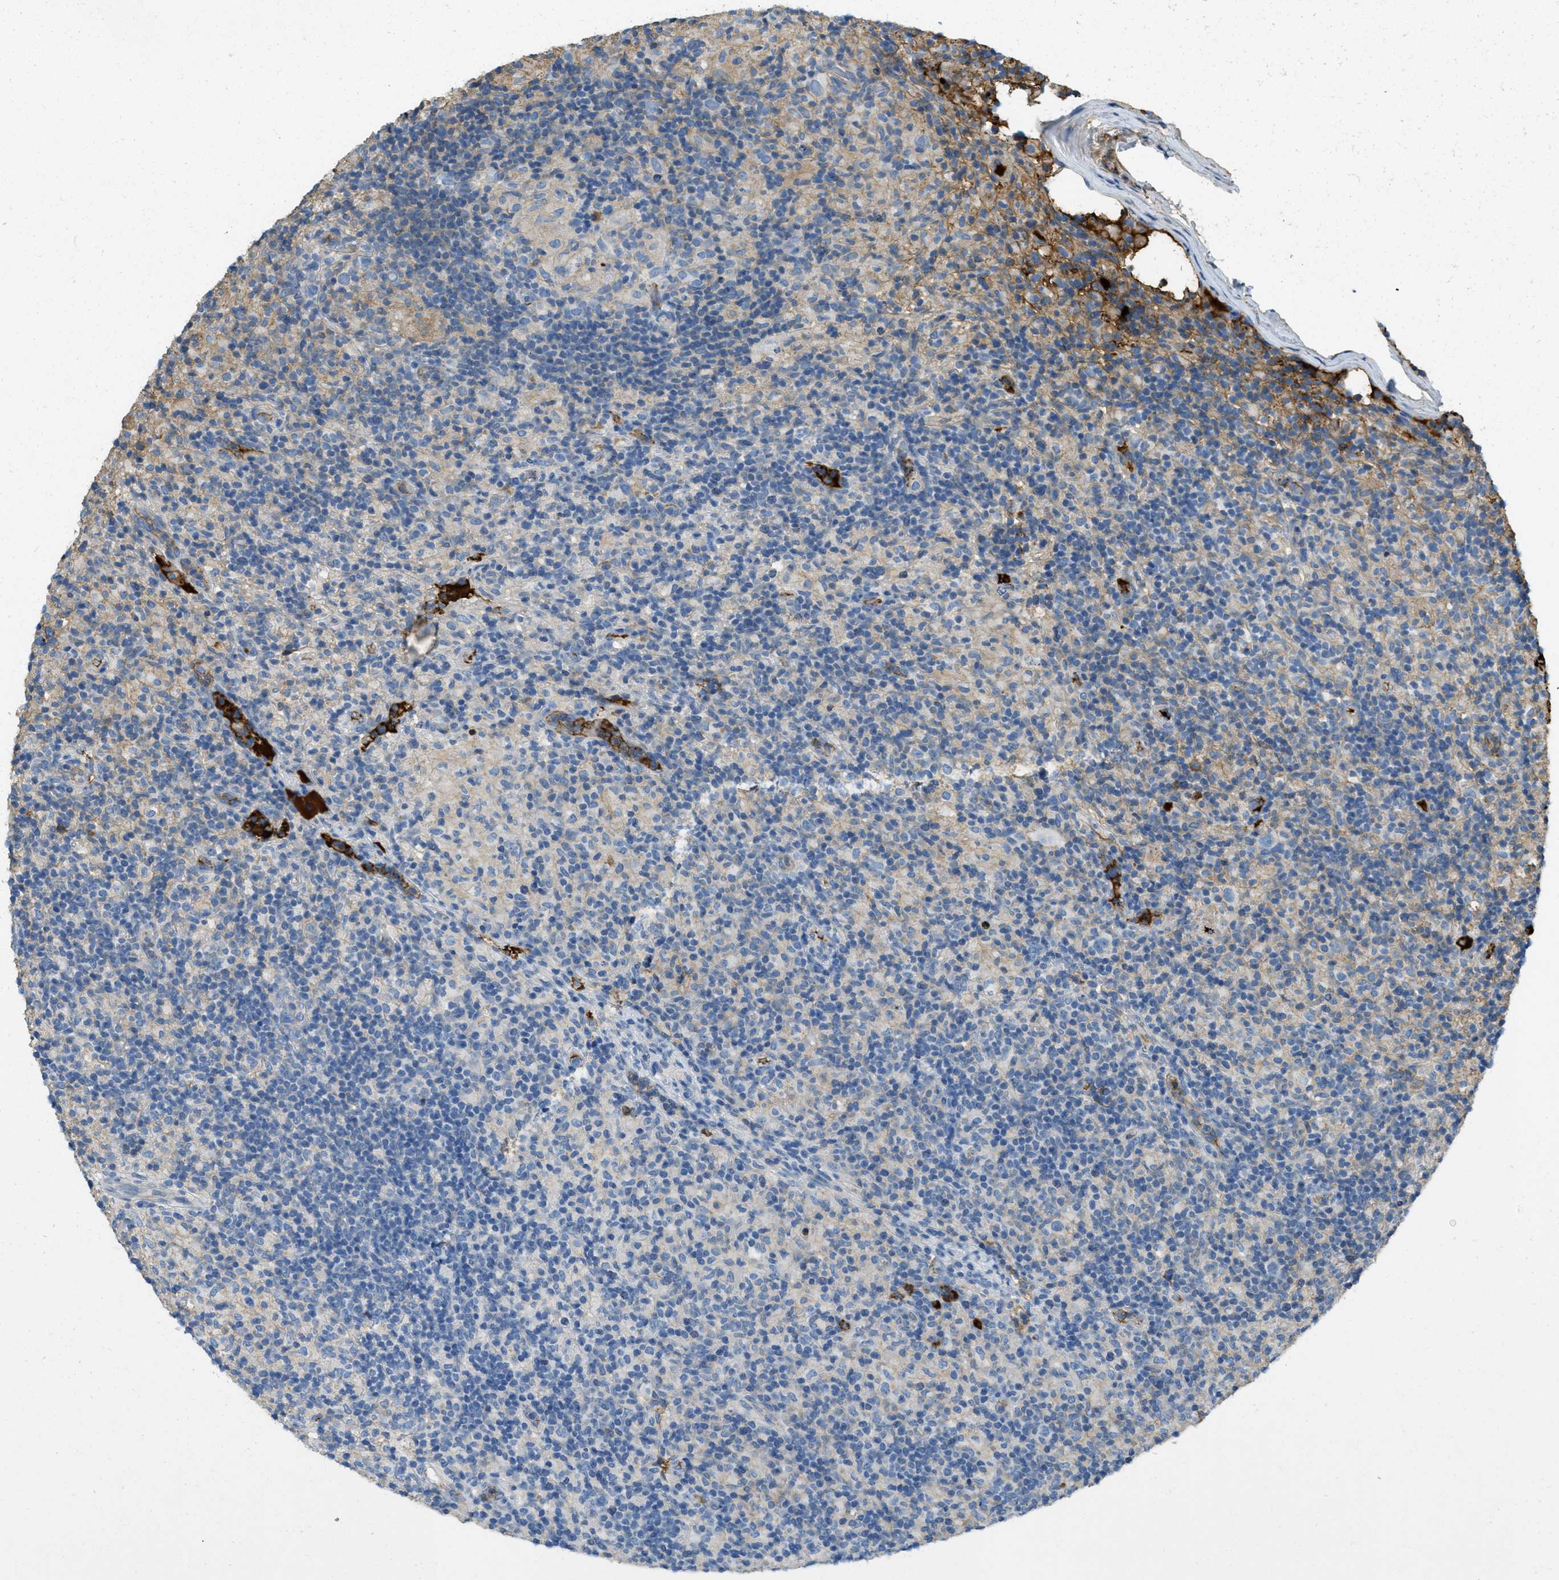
{"staining": {"intensity": "negative", "quantity": "none", "location": "none"}, "tissue": "lymphoma", "cell_type": "Tumor cells", "image_type": "cancer", "snomed": [{"axis": "morphology", "description": "Hodgkin's disease, NOS"}, {"axis": "topography", "description": "Lymph node"}], "caption": "Immunohistochemistry (IHC) histopathology image of neoplastic tissue: lymphoma stained with DAB (3,3'-diaminobenzidine) displays no significant protein positivity in tumor cells.", "gene": "PRTN3", "patient": {"sex": "male", "age": 70}}